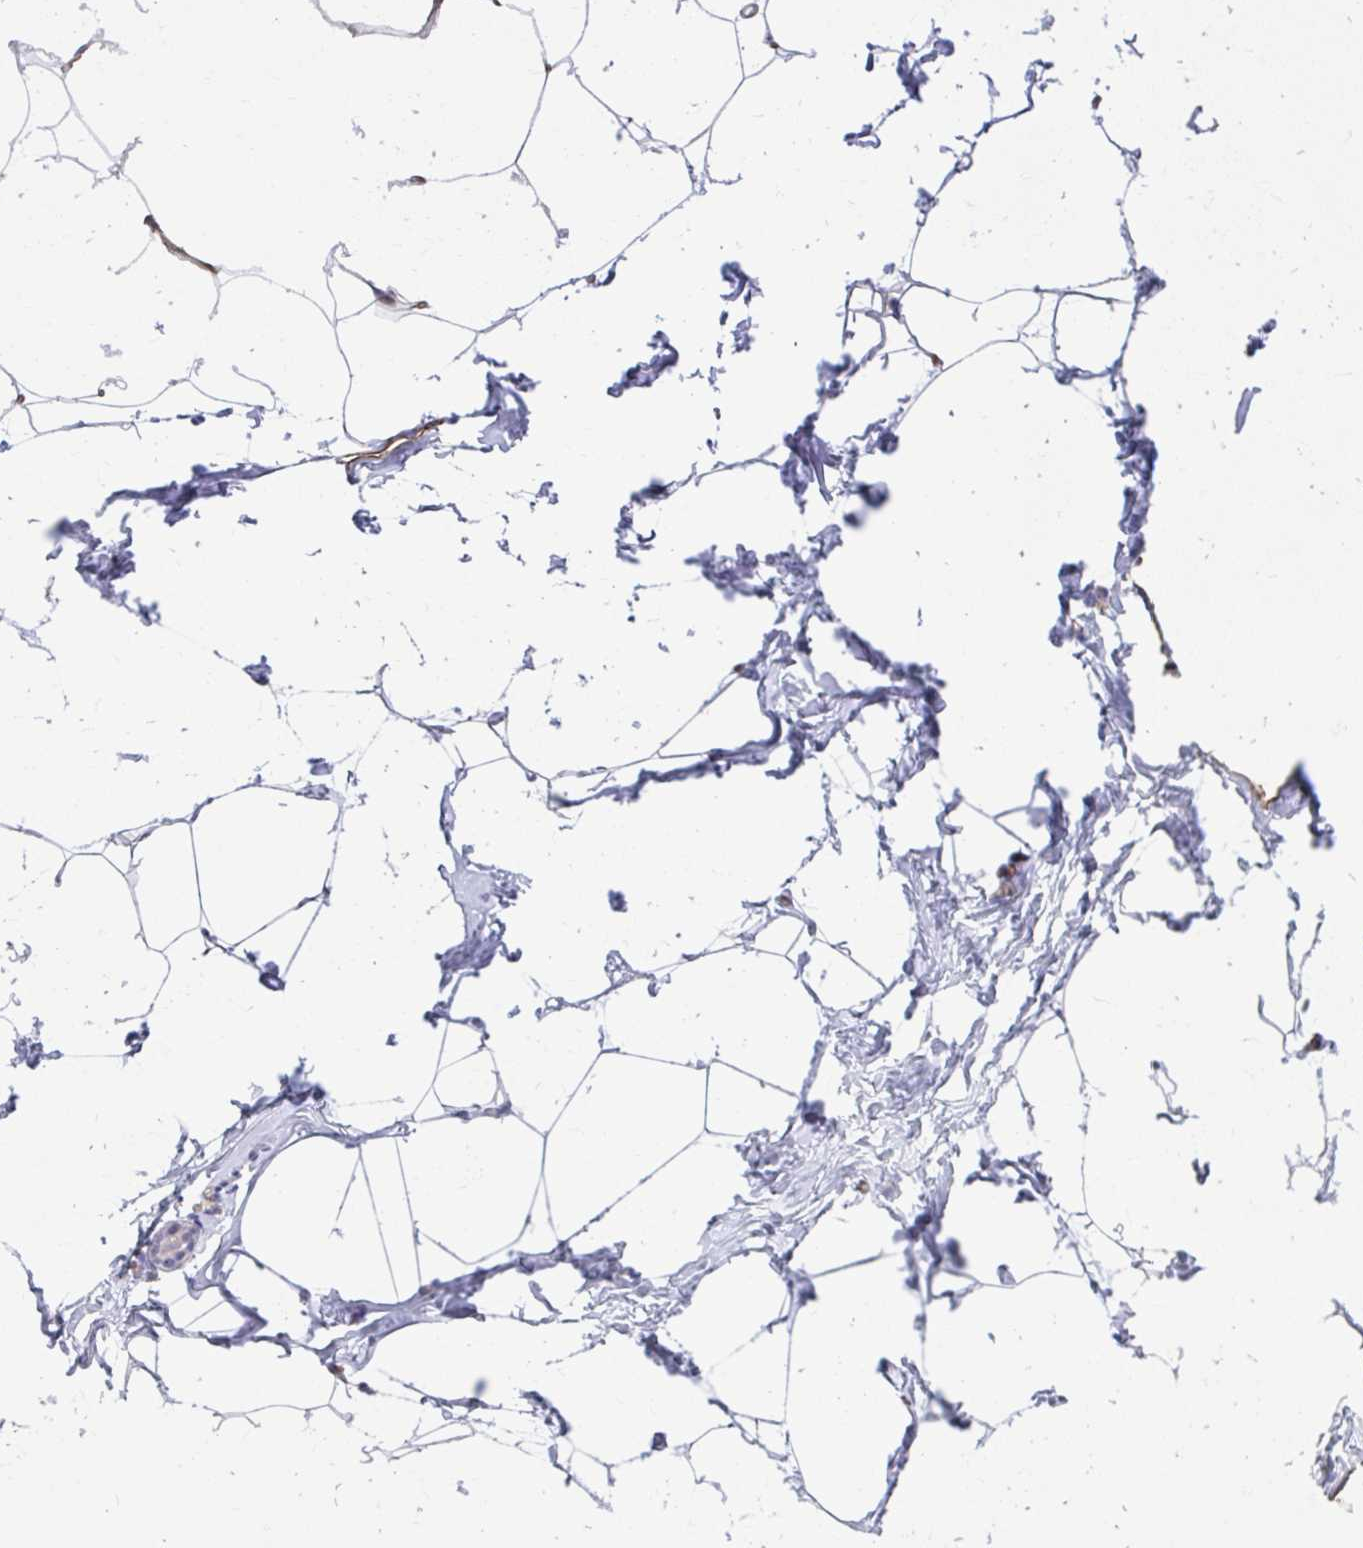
{"staining": {"intensity": "negative", "quantity": "none", "location": "none"}, "tissue": "breast", "cell_type": "Adipocytes", "image_type": "normal", "snomed": [{"axis": "morphology", "description": "Normal tissue, NOS"}, {"axis": "topography", "description": "Breast"}], "caption": "Immunohistochemistry of benign human breast shows no expression in adipocytes.", "gene": "MUS81", "patient": {"sex": "female", "age": 32}}